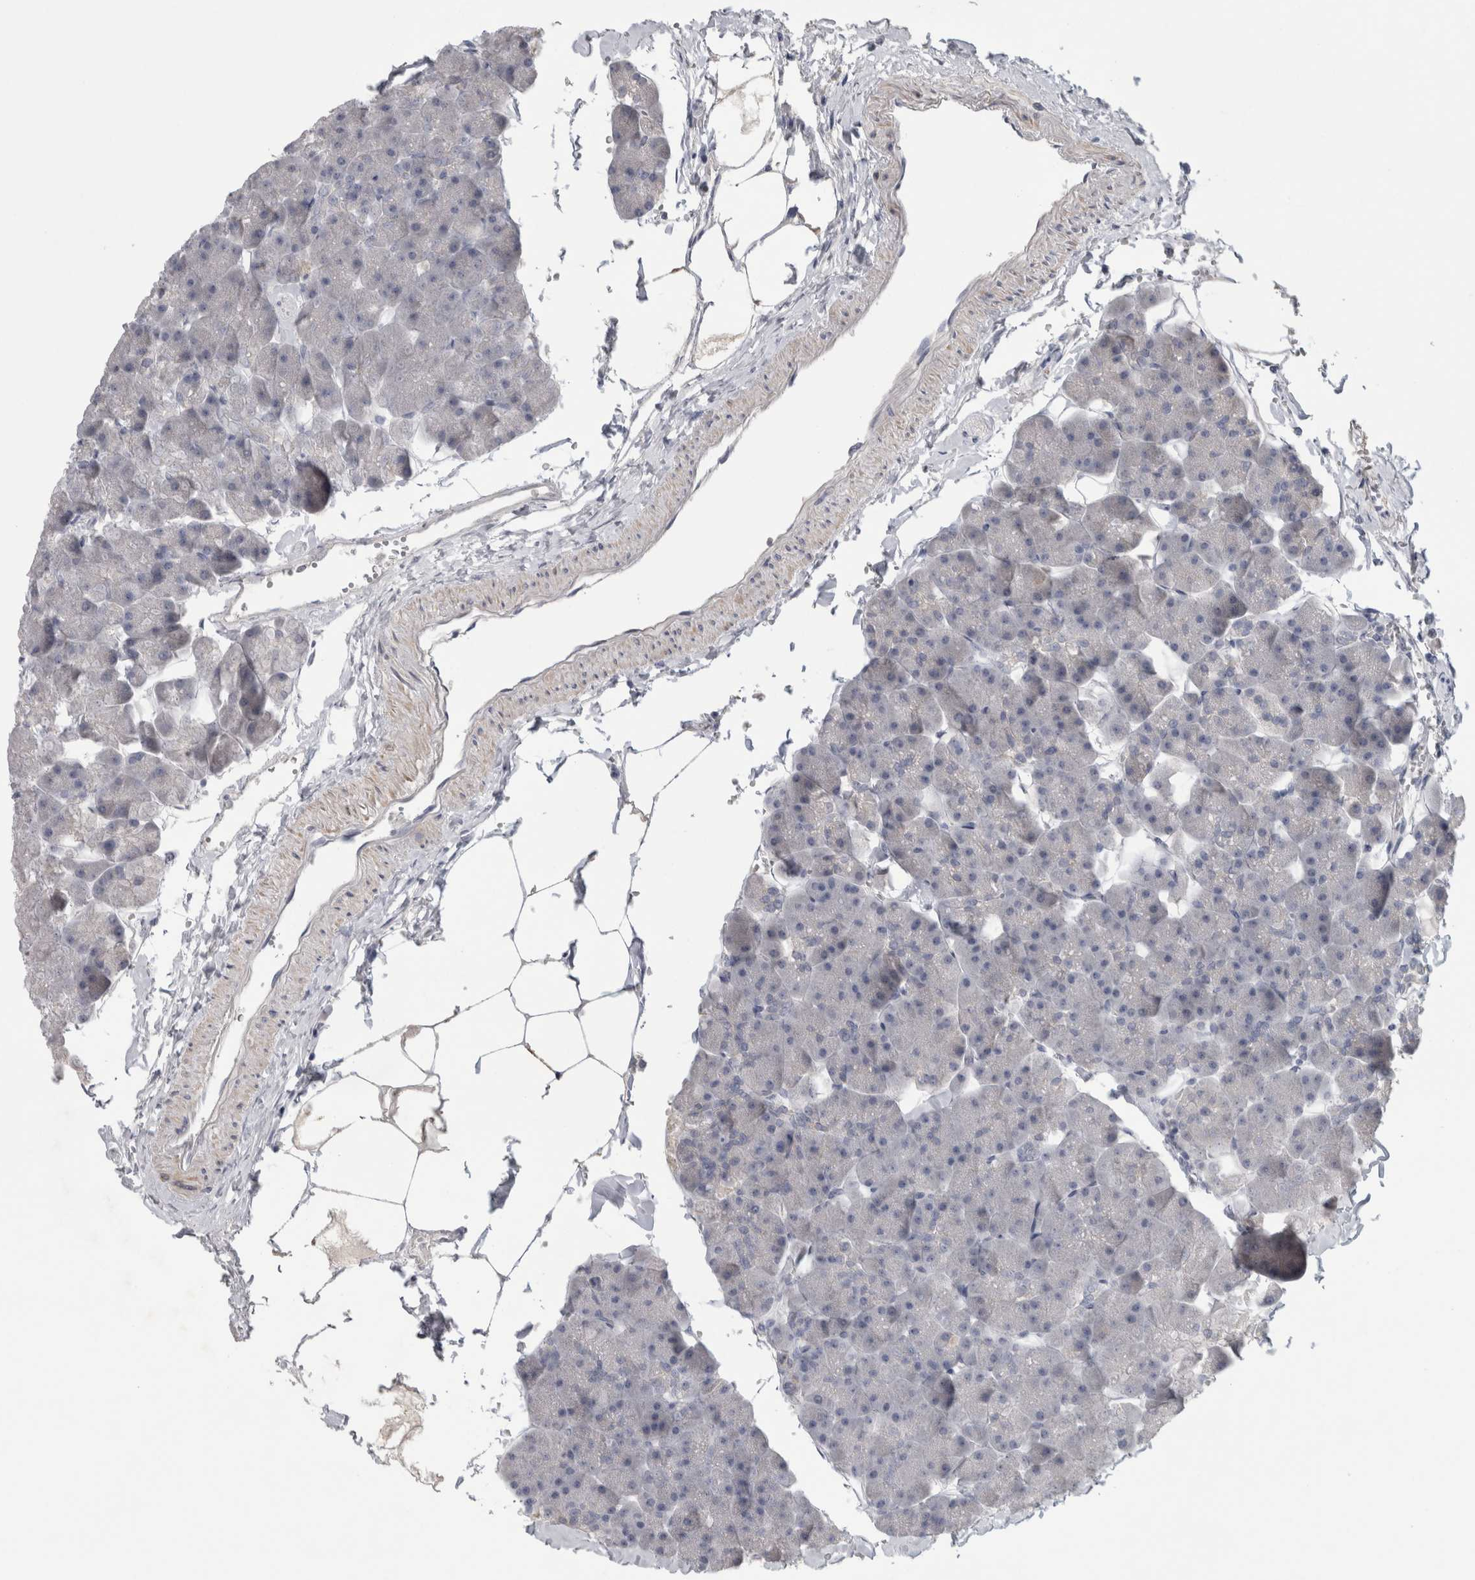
{"staining": {"intensity": "negative", "quantity": "none", "location": "none"}, "tissue": "pancreas", "cell_type": "Exocrine glandular cells", "image_type": "normal", "snomed": [{"axis": "morphology", "description": "Normal tissue, NOS"}, {"axis": "topography", "description": "Pancreas"}], "caption": "Immunohistochemistry of unremarkable pancreas reveals no expression in exocrine glandular cells.", "gene": "ADAM2", "patient": {"sex": "male", "age": 35}}